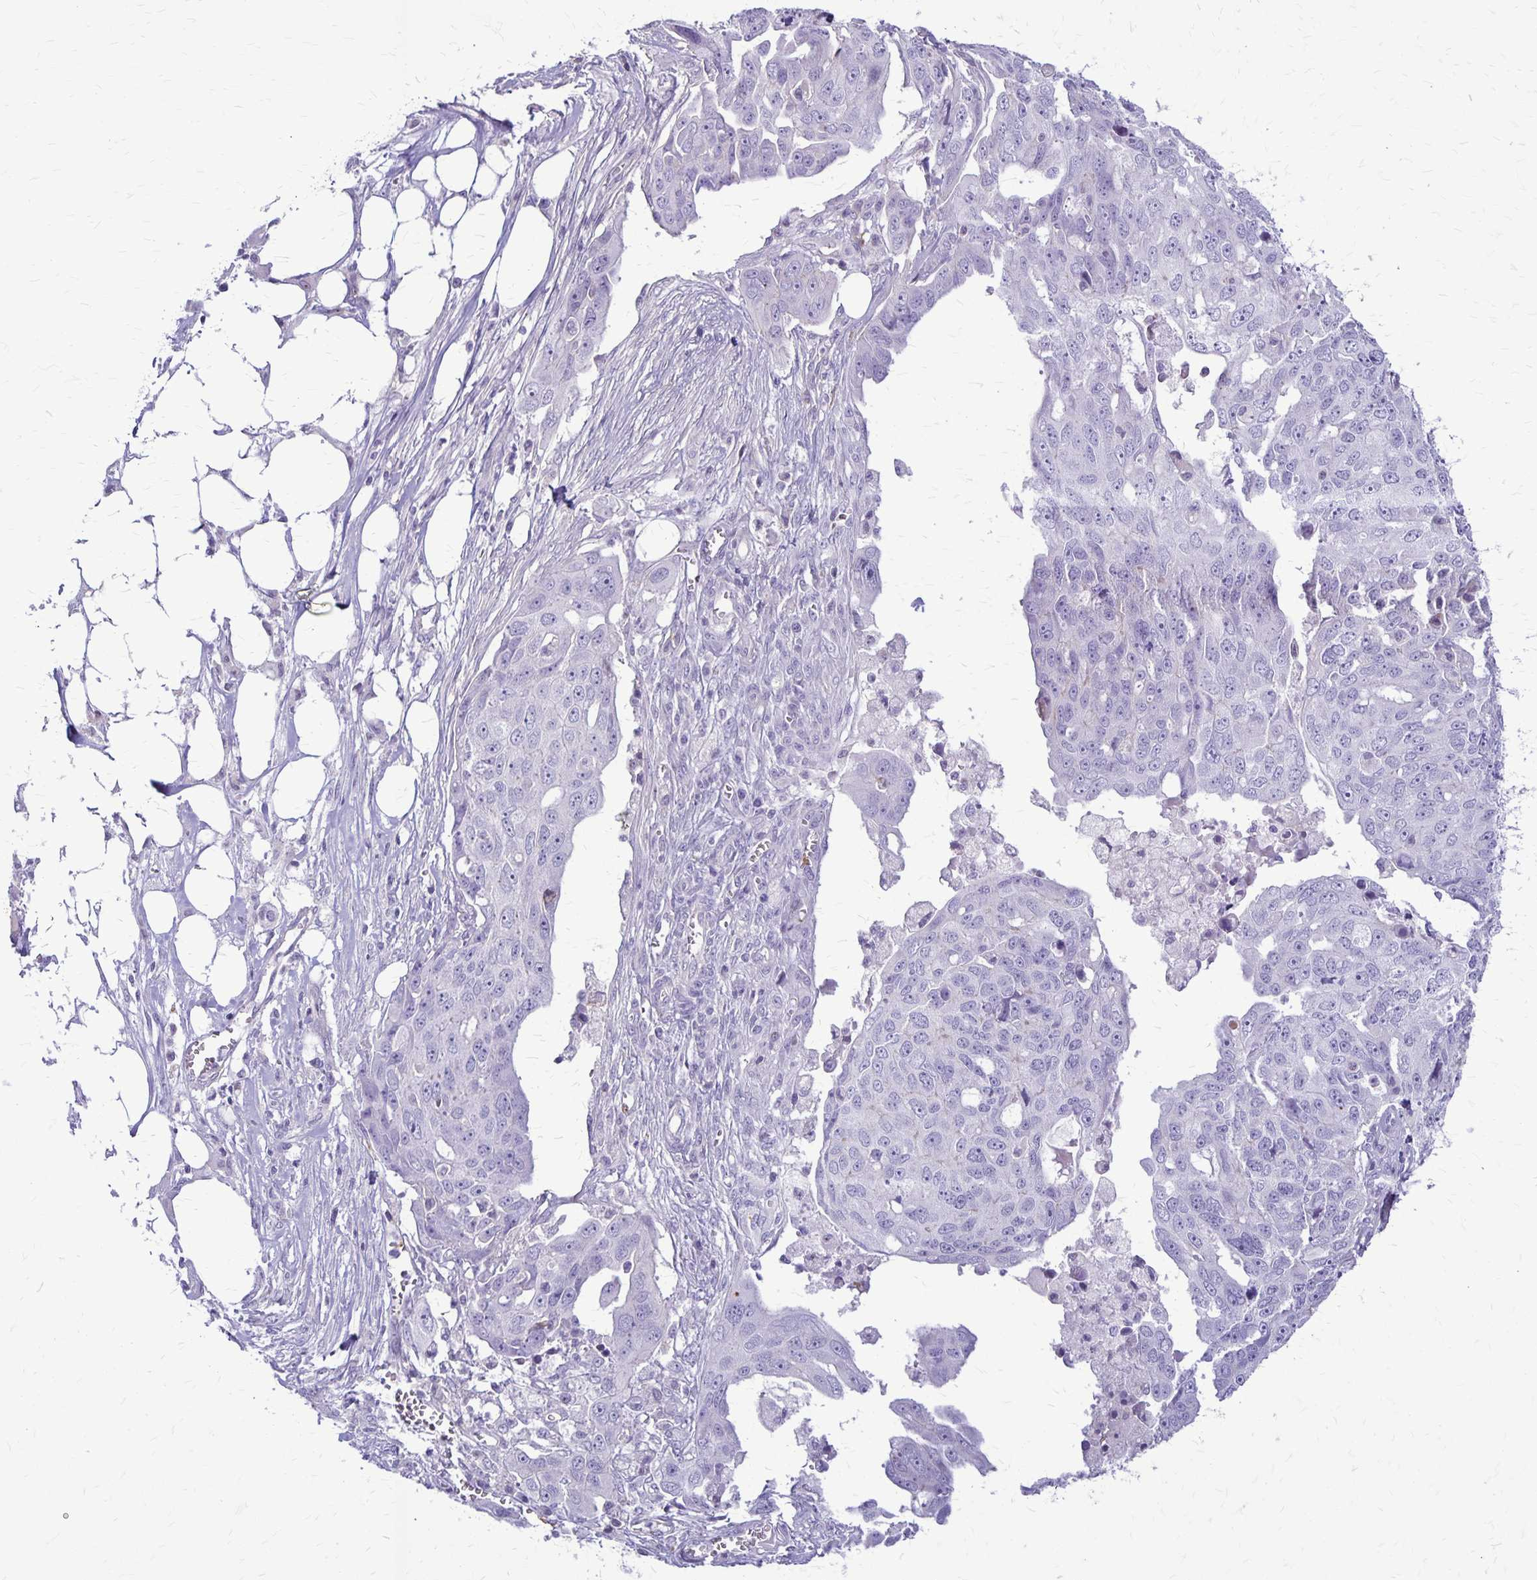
{"staining": {"intensity": "negative", "quantity": "none", "location": "none"}, "tissue": "ovarian cancer", "cell_type": "Tumor cells", "image_type": "cancer", "snomed": [{"axis": "morphology", "description": "Carcinoma, endometroid"}, {"axis": "topography", "description": "Ovary"}], "caption": "Immunohistochemistry (IHC) micrograph of neoplastic tissue: ovarian endometroid carcinoma stained with DAB (3,3'-diaminobenzidine) shows no significant protein staining in tumor cells.", "gene": "GP9", "patient": {"sex": "female", "age": 70}}